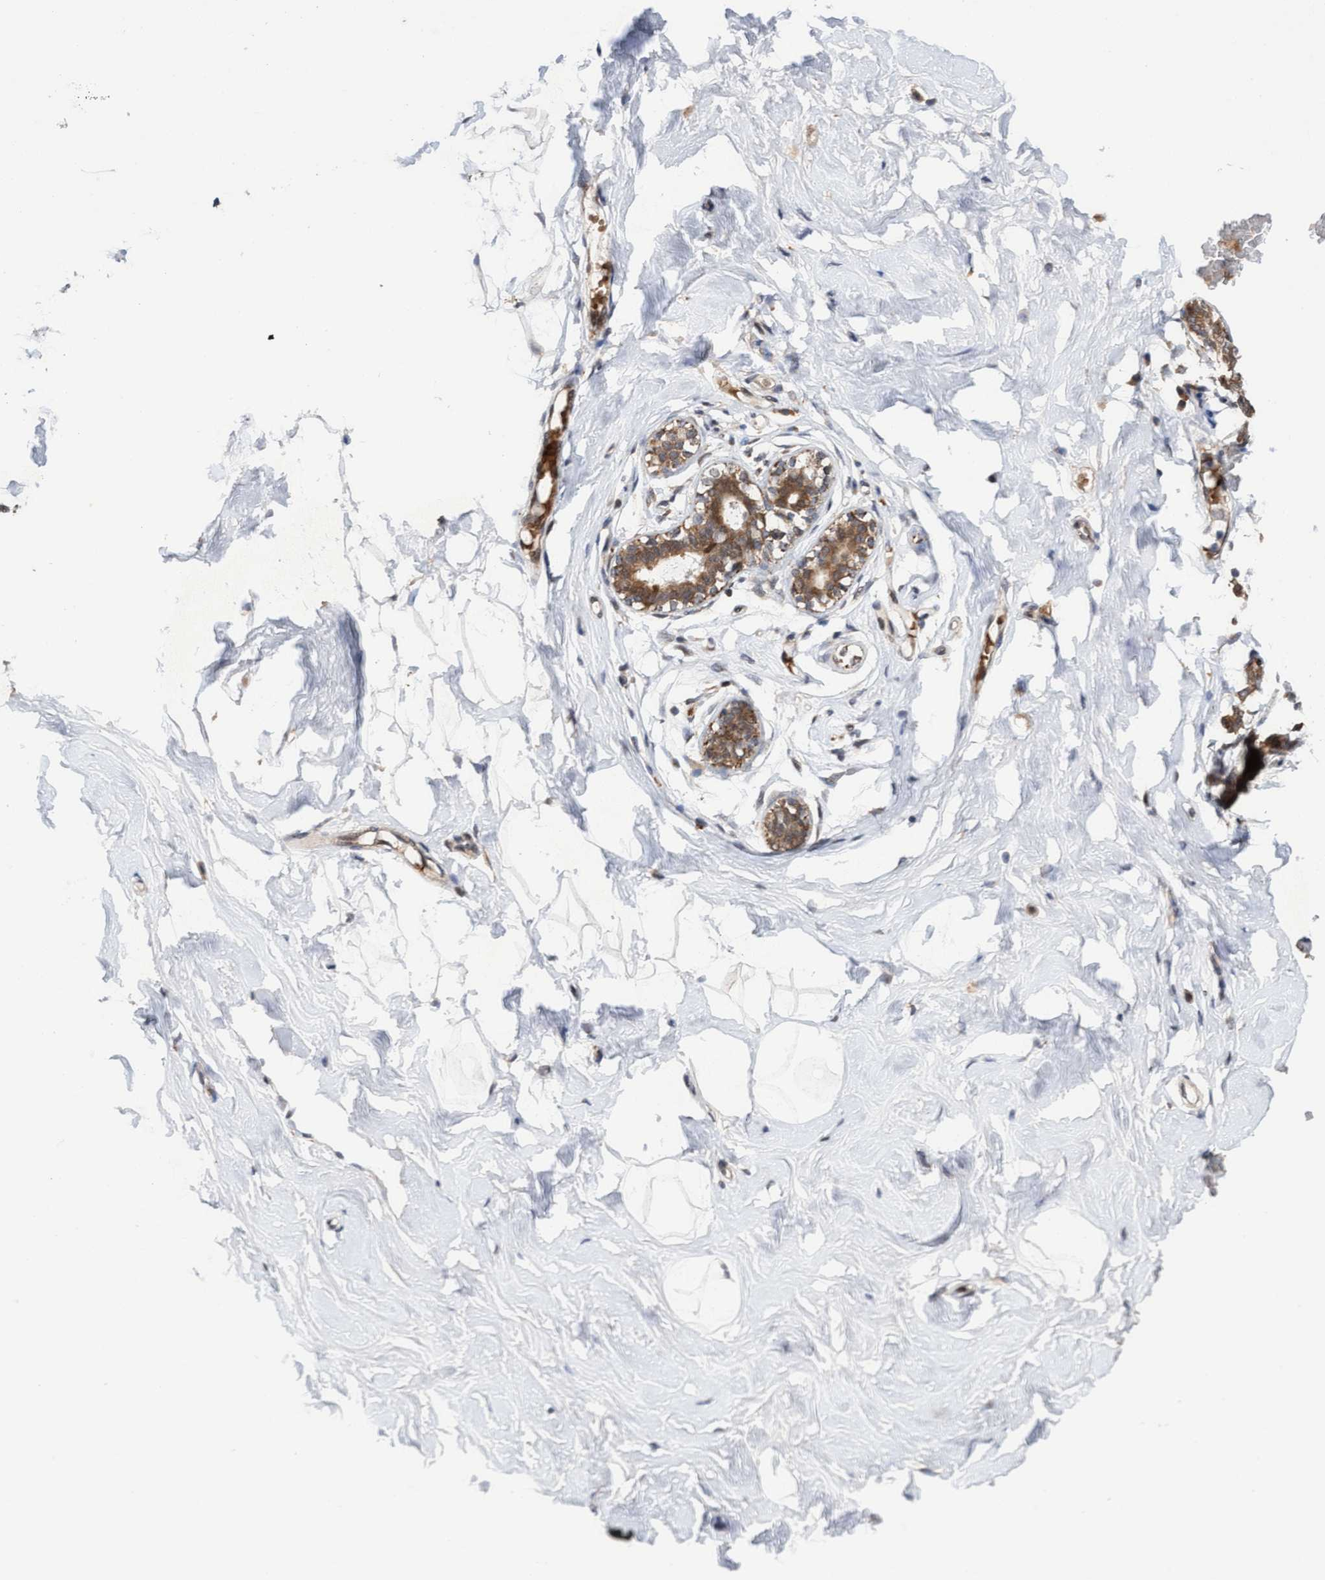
{"staining": {"intensity": "negative", "quantity": "none", "location": "none"}, "tissue": "breast", "cell_type": "Adipocytes", "image_type": "normal", "snomed": [{"axis": "morphology", "description": "Normal tissue, NOS"}, {"axis": "topography", "description": "Breast"}], "caption": "Breast was stained to show a protein in brown. There is no significant staining in adipocytes. (DAB IHC visualized using brightfield microscopy, high magnification).", "gene": "TANC2", "patient": {"sex": "female", "age": 23}}